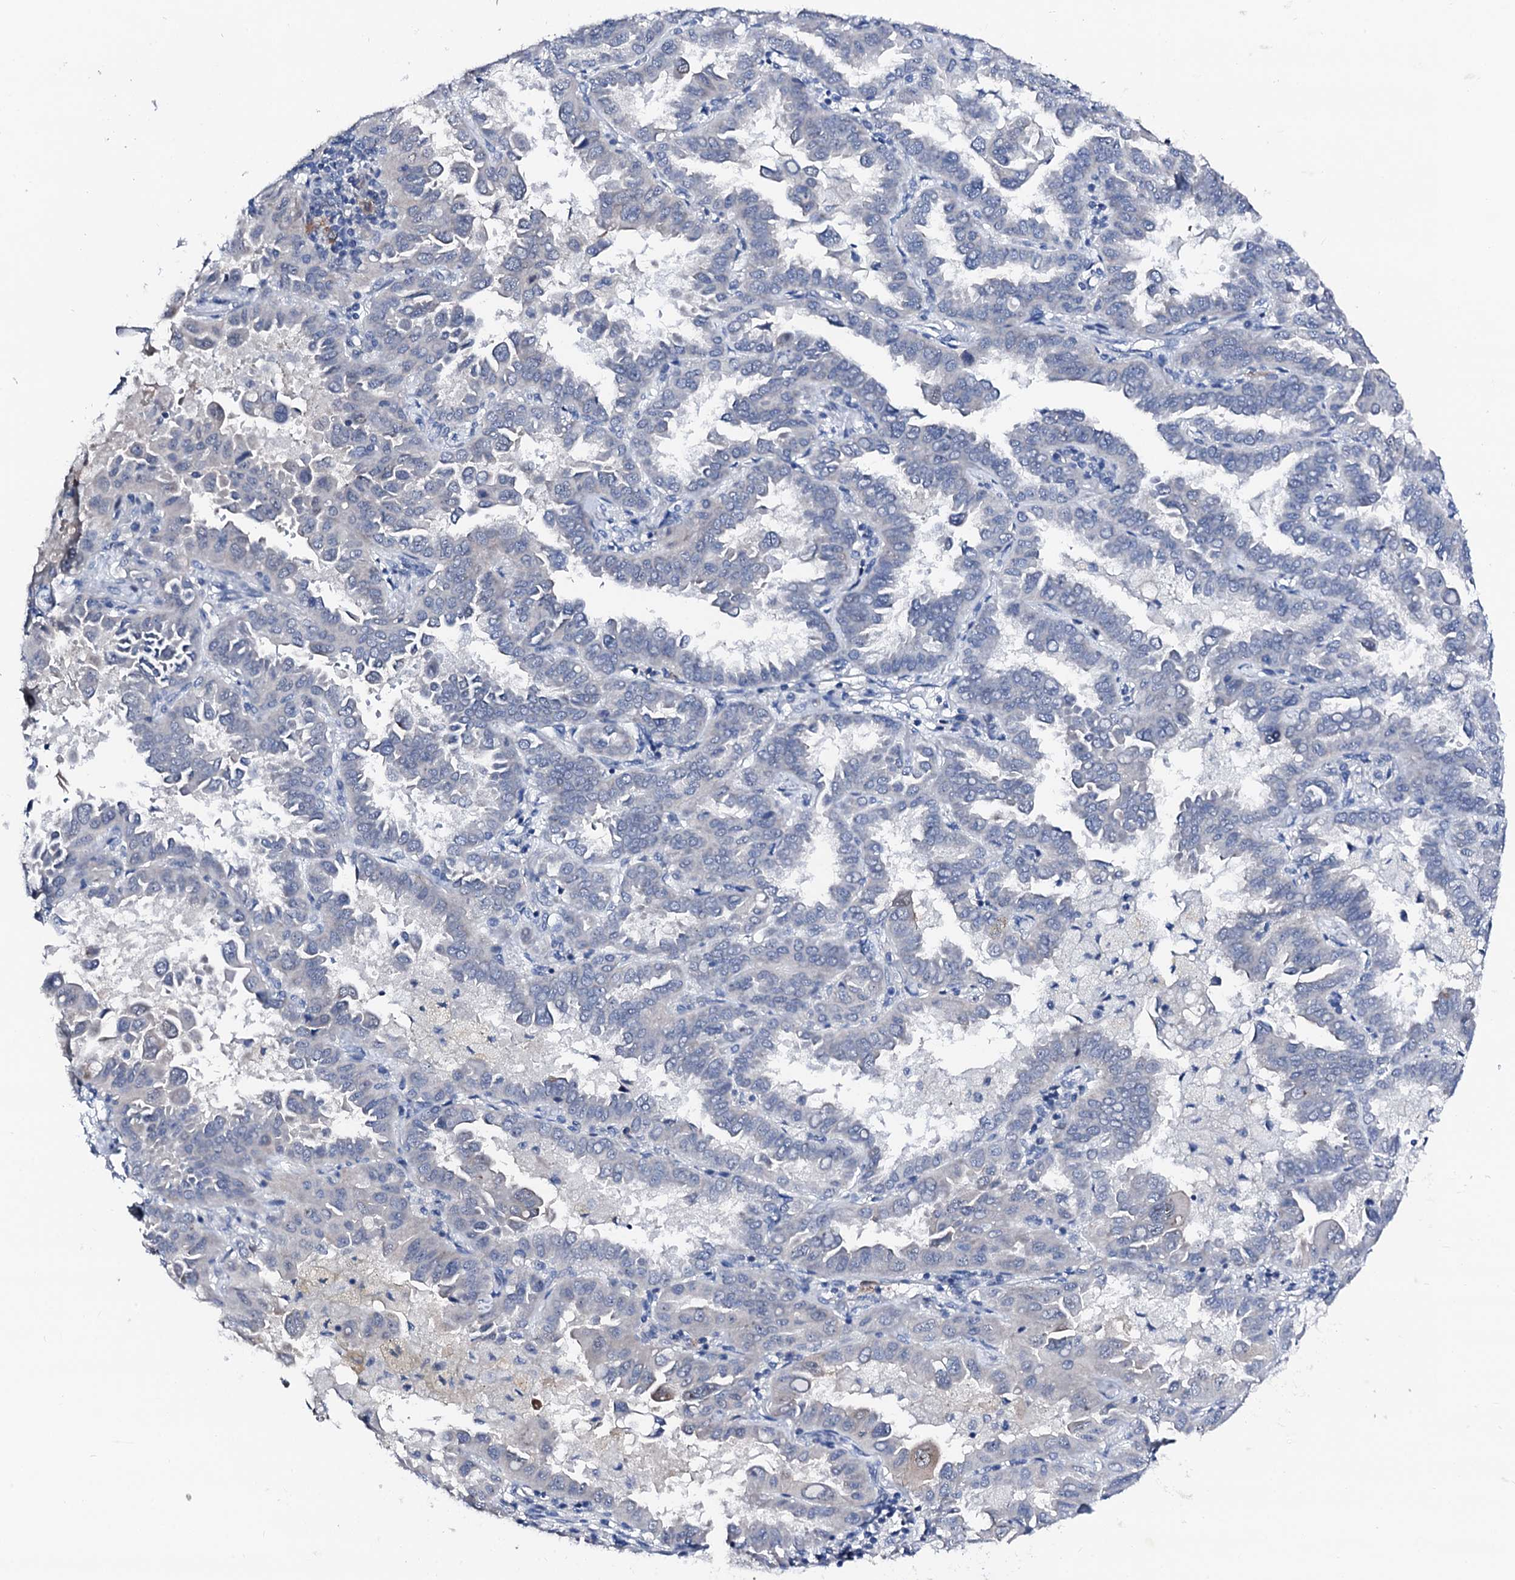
{"staining": {"intensity": "negative", "quantity": "none", "location": "none"}, "tissue": "lung cancer", "cell_type": "Tumor cells", "image_type": "cancer", "snomed": [{"axis": "morphology", "description": "Adenocarcinoma, NOS"}, {"axis": "topography", "description": "Lung"}], "caption": "Immunohistochemistry (IHC) micrograph of neoplastic tissue: human lung cancer (adenocarcinoma) stained with DAB (3,3'-diaminobenzidine) reveals no significant protein staining in tumor cells.", "gene": "TRAFD1", "patient": {"sex": "male", "age": 64}}